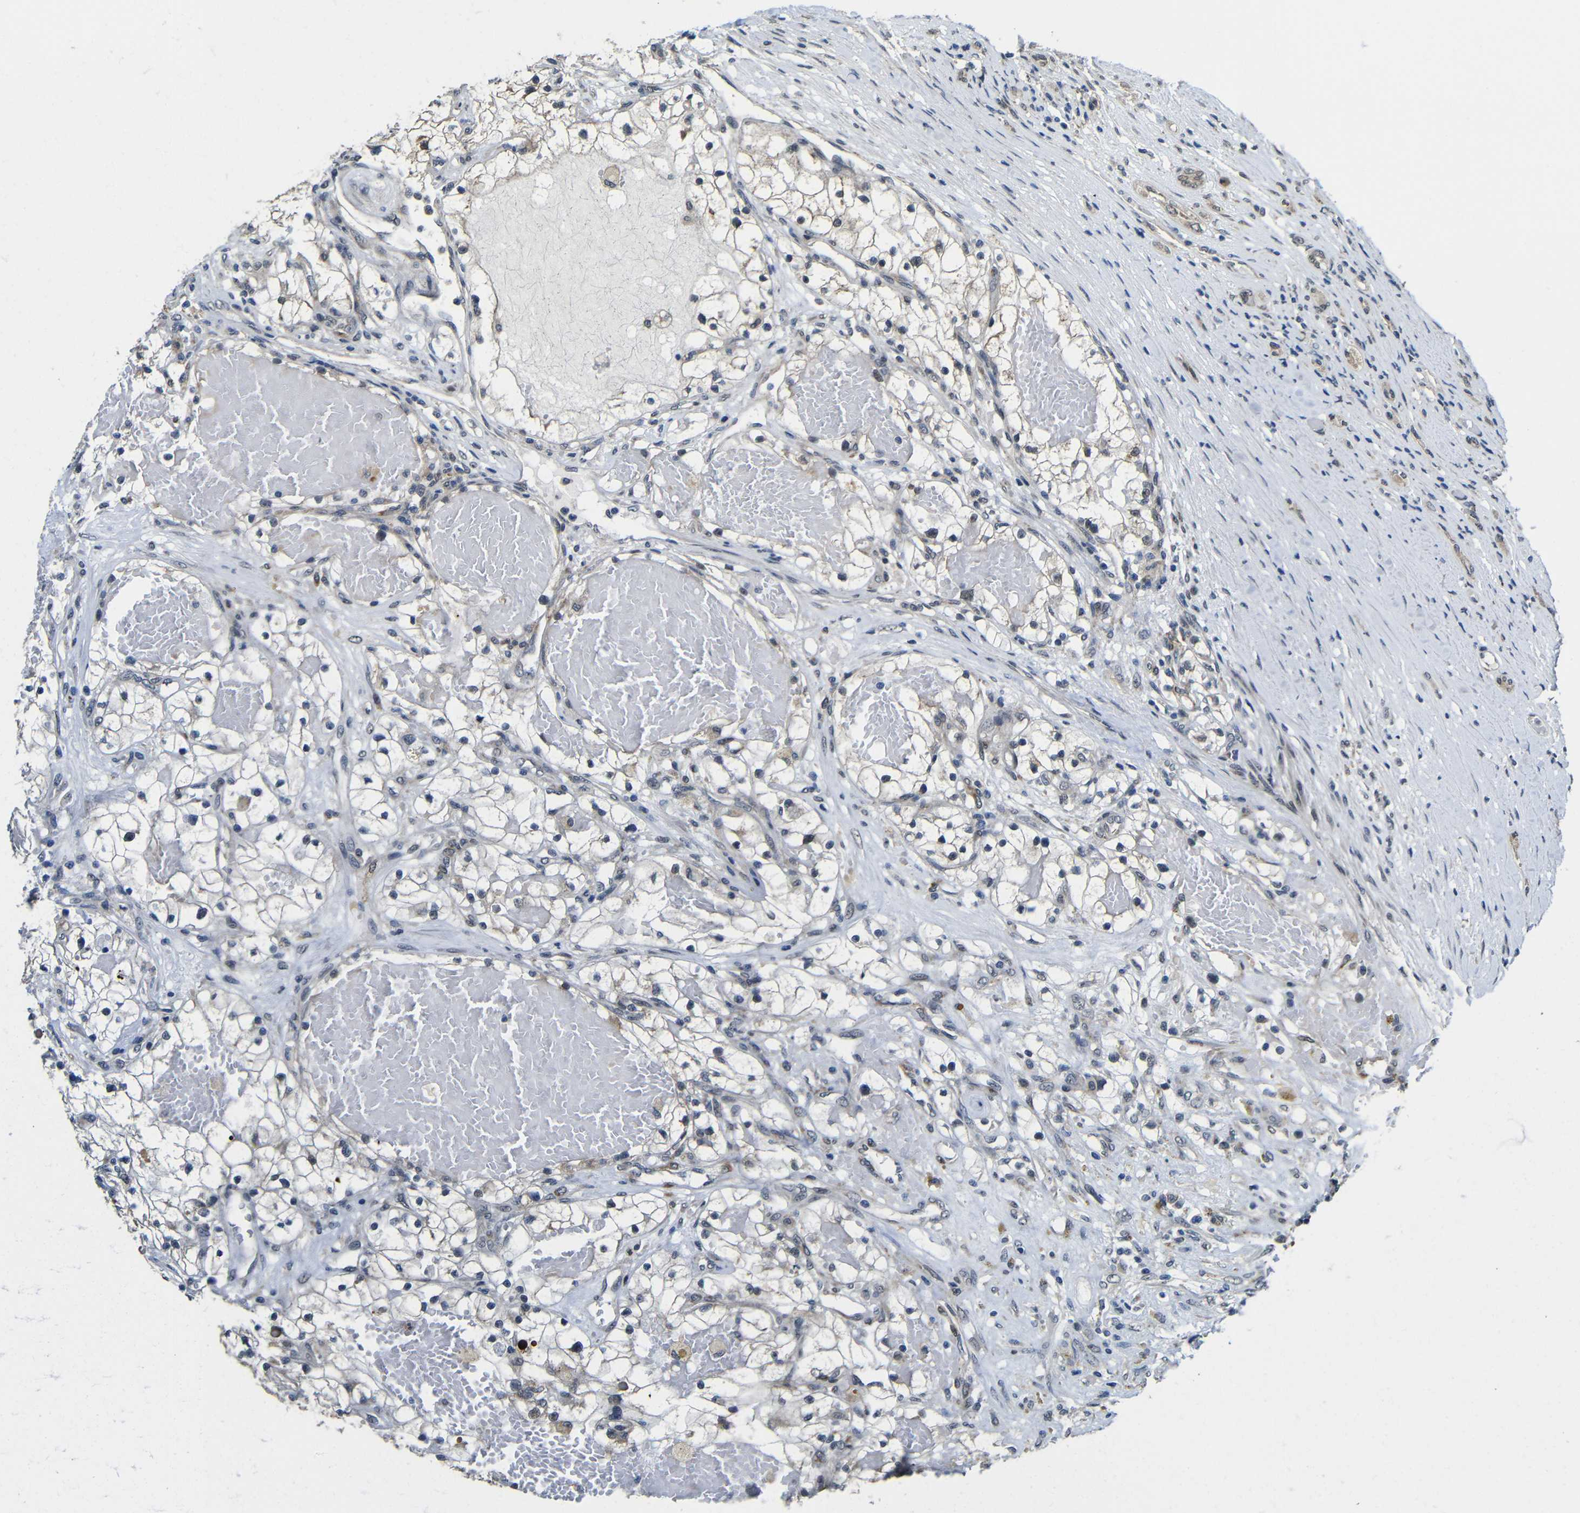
{"staining": {"intensity": "negative", "quantity": "none", "location": "none"}, "tissue": "renal cancer", "cell_type": "Tumor cells", "image_type": "cancer", "snomed": [{"axis": "morphology", "description": "Adenocarcinoma, NOS"}, {"axis": "topography", "description": "Kidney"}], "caption": "Tumor cells show no significant protein positivity in renal cancer. Brightfield microscopy of immunohistochemistry stained with DAB (3,3'-diaminobenzidine) (brown) and hematoxylin (blue), captured at high magnification.", "gene": "FAM172A", "patient": {"sex": "male", "age": 68}}